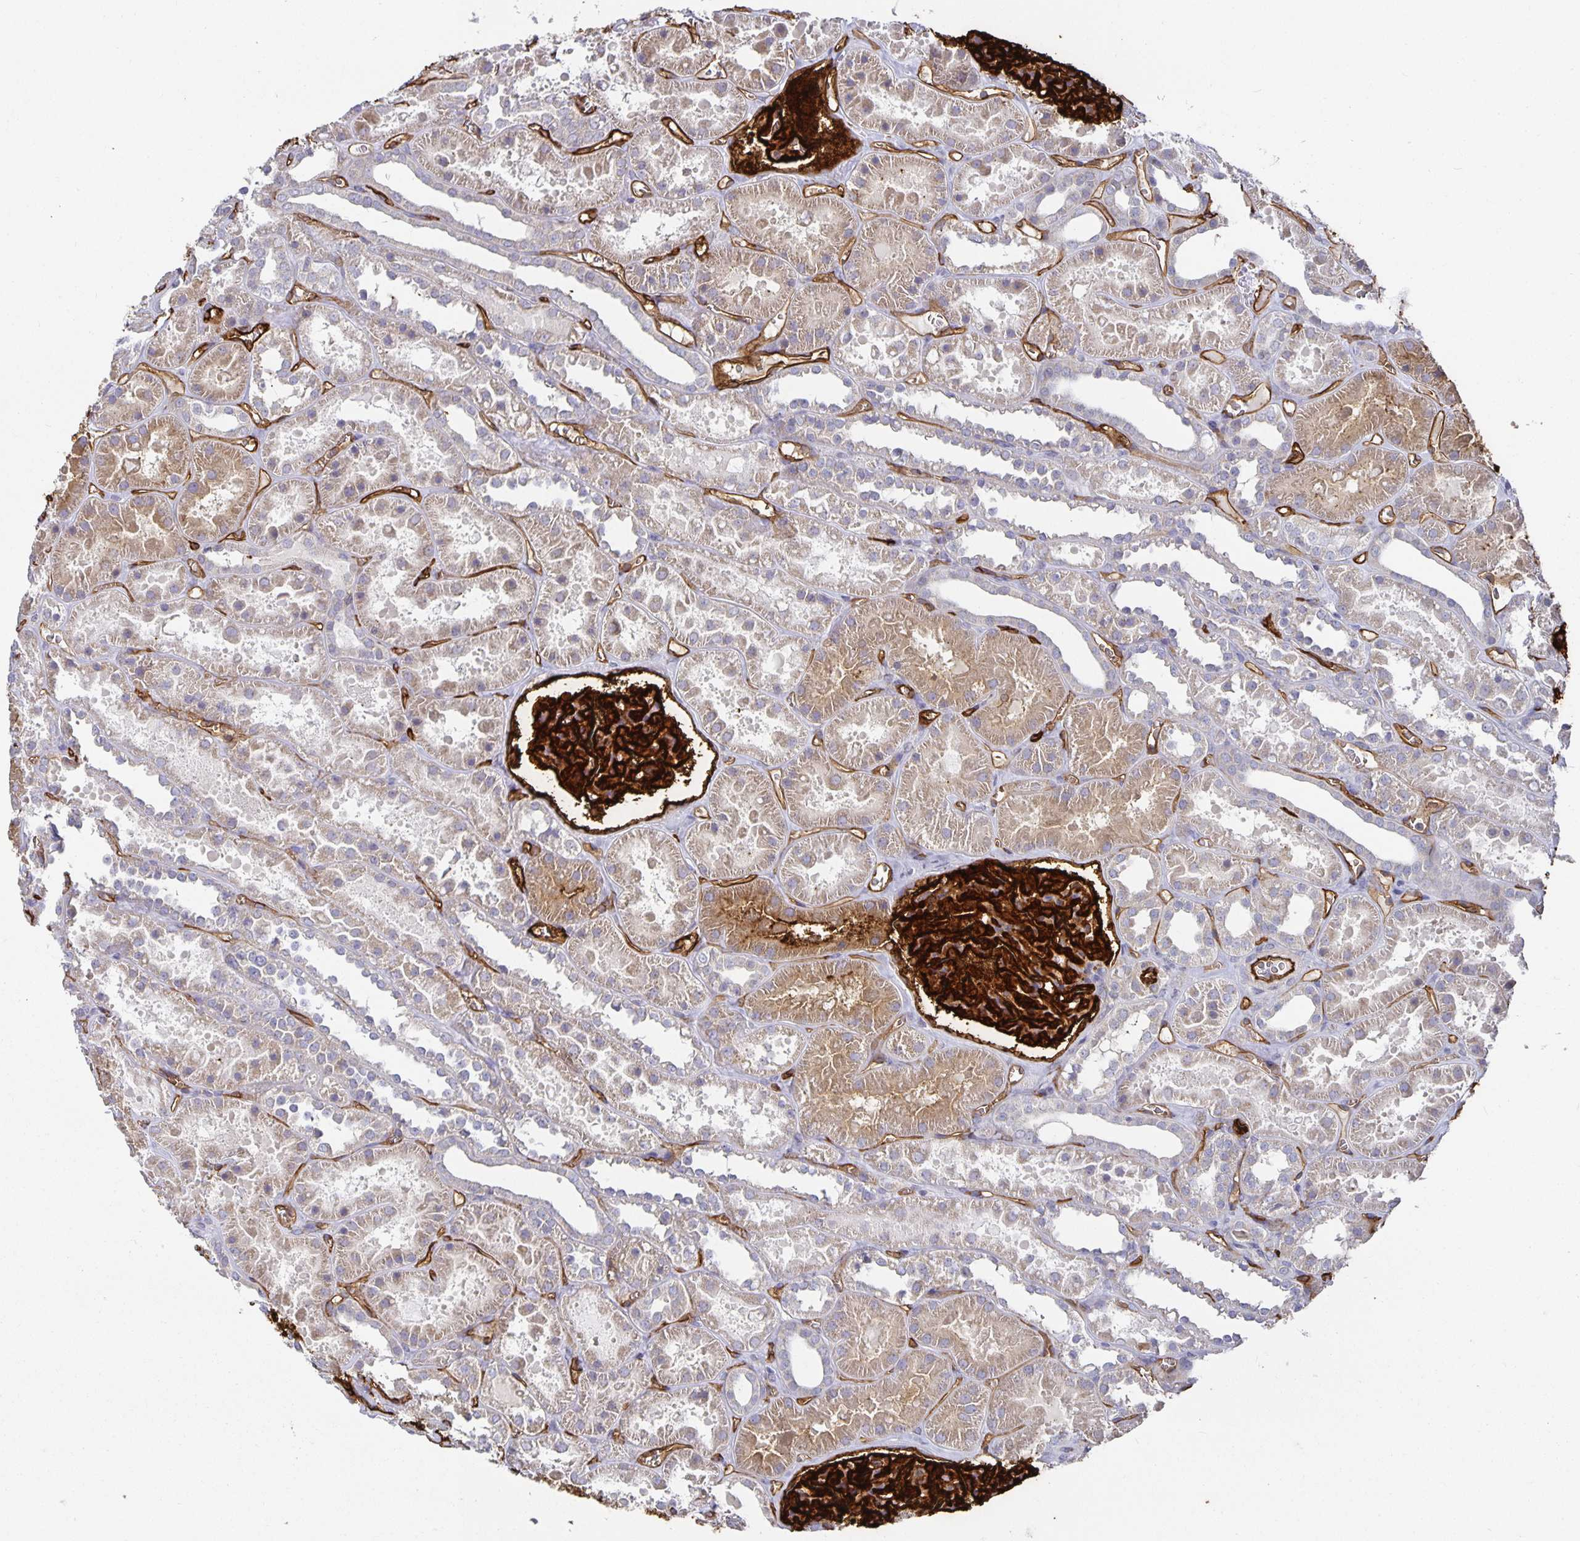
{"staining": {"intensity": "strong", "quantity": ">75%", "location": "cytoplasmic/membranous"}, "tissue": "kidney", "cell_type": "Cells in glomeruli", "image_type": "normal", "snomed": [{"axis": "morphology", "description": "Normal tissue, NOS"}, {"axis": "topography", "description": "Kidney"}], "caption": "Kidney stained with immunohistochemistry exhibits strong cytoplasmic/membranous expression in about >75% of cells in glomeruli.", "gene": "PODXL", "patient": {"sex": "female", "age": 41}}